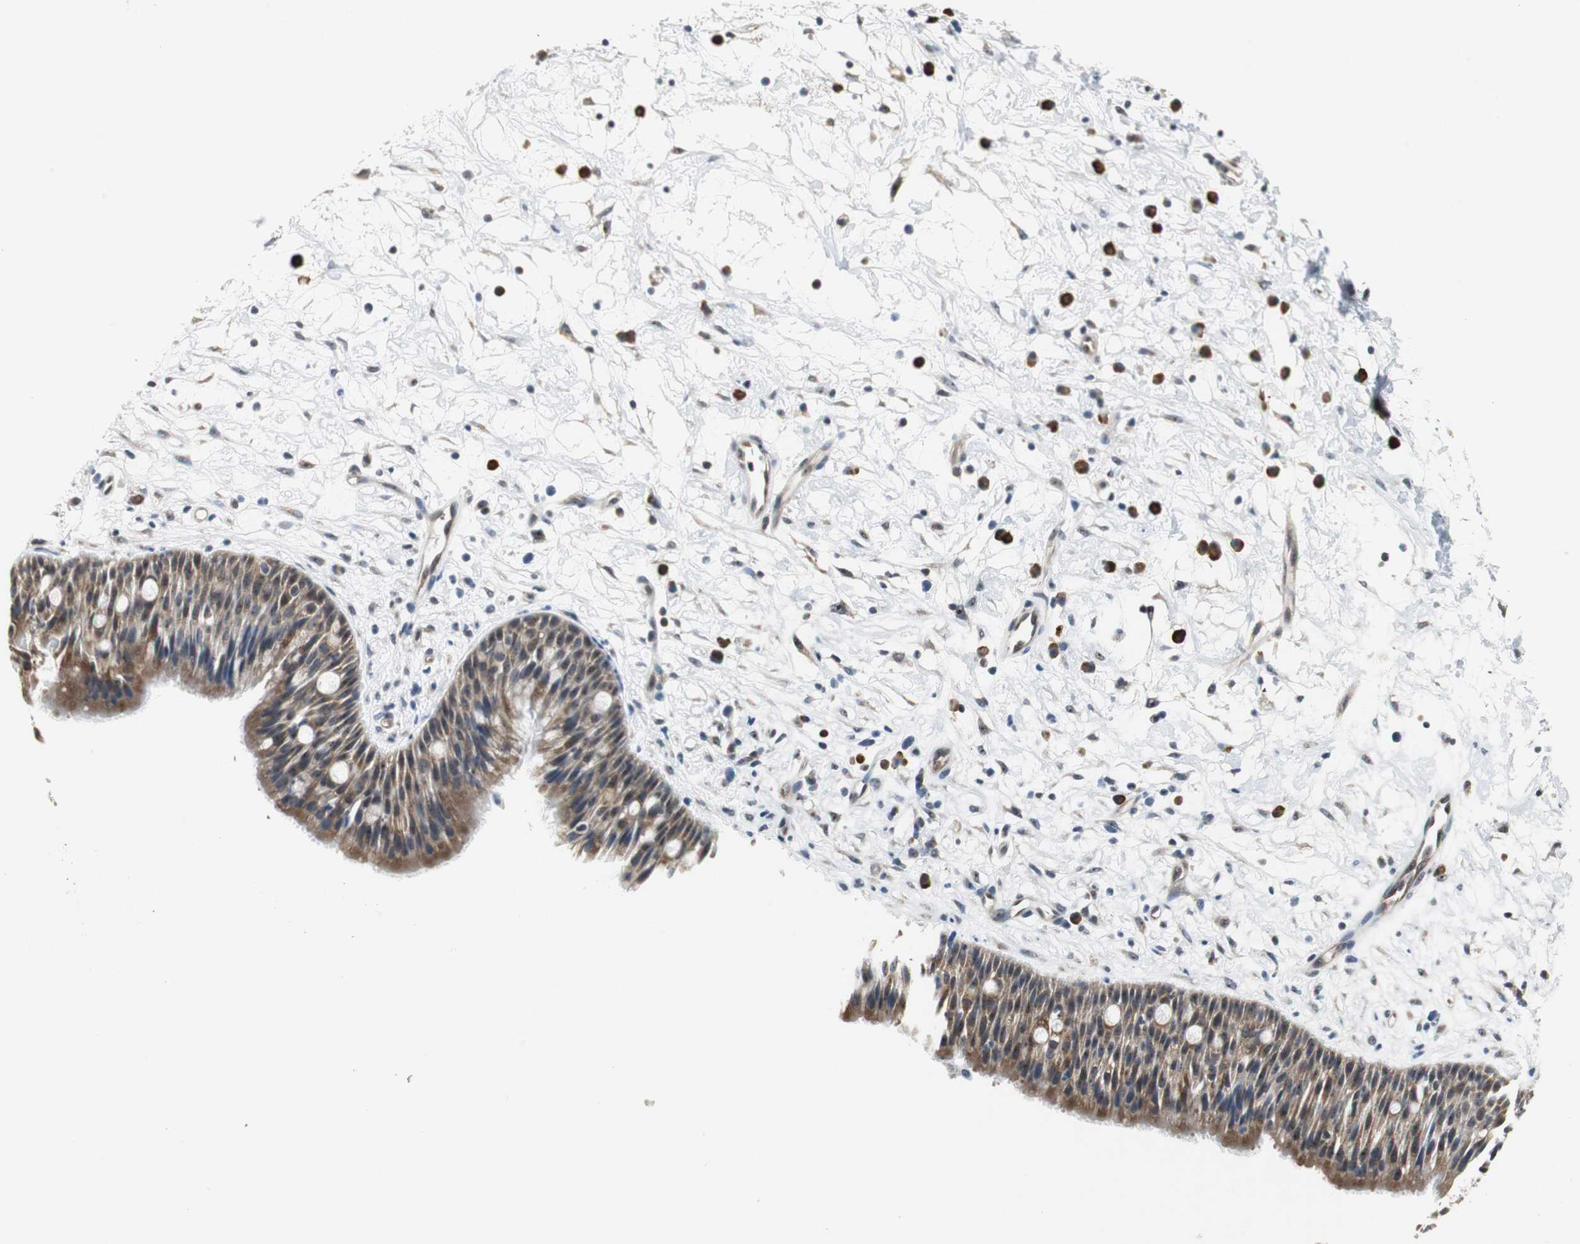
{"staining": {"intensity": "moderate", "quantity": ">75%", "location": "cytoplasmic/membranous"}, "tissue": "nasopharynx", "cell_type": "Respiratory epithelial cells", "image_type": "normal", "snomed": [{"axis": "morphology", "description": "Normal tissue, NOS"}, {"axis": "topography", "description": "Nasopharynx"}], "caption": "Immunohistochemical staining of benign human nasopharynx reveals >75% levels of moderate cytoplasmic/membranous protein positivity in approximately >75% of respiratory epithelial cells.", "gene": "CCT5", "patient": {"sex": "male", "age": 13}}